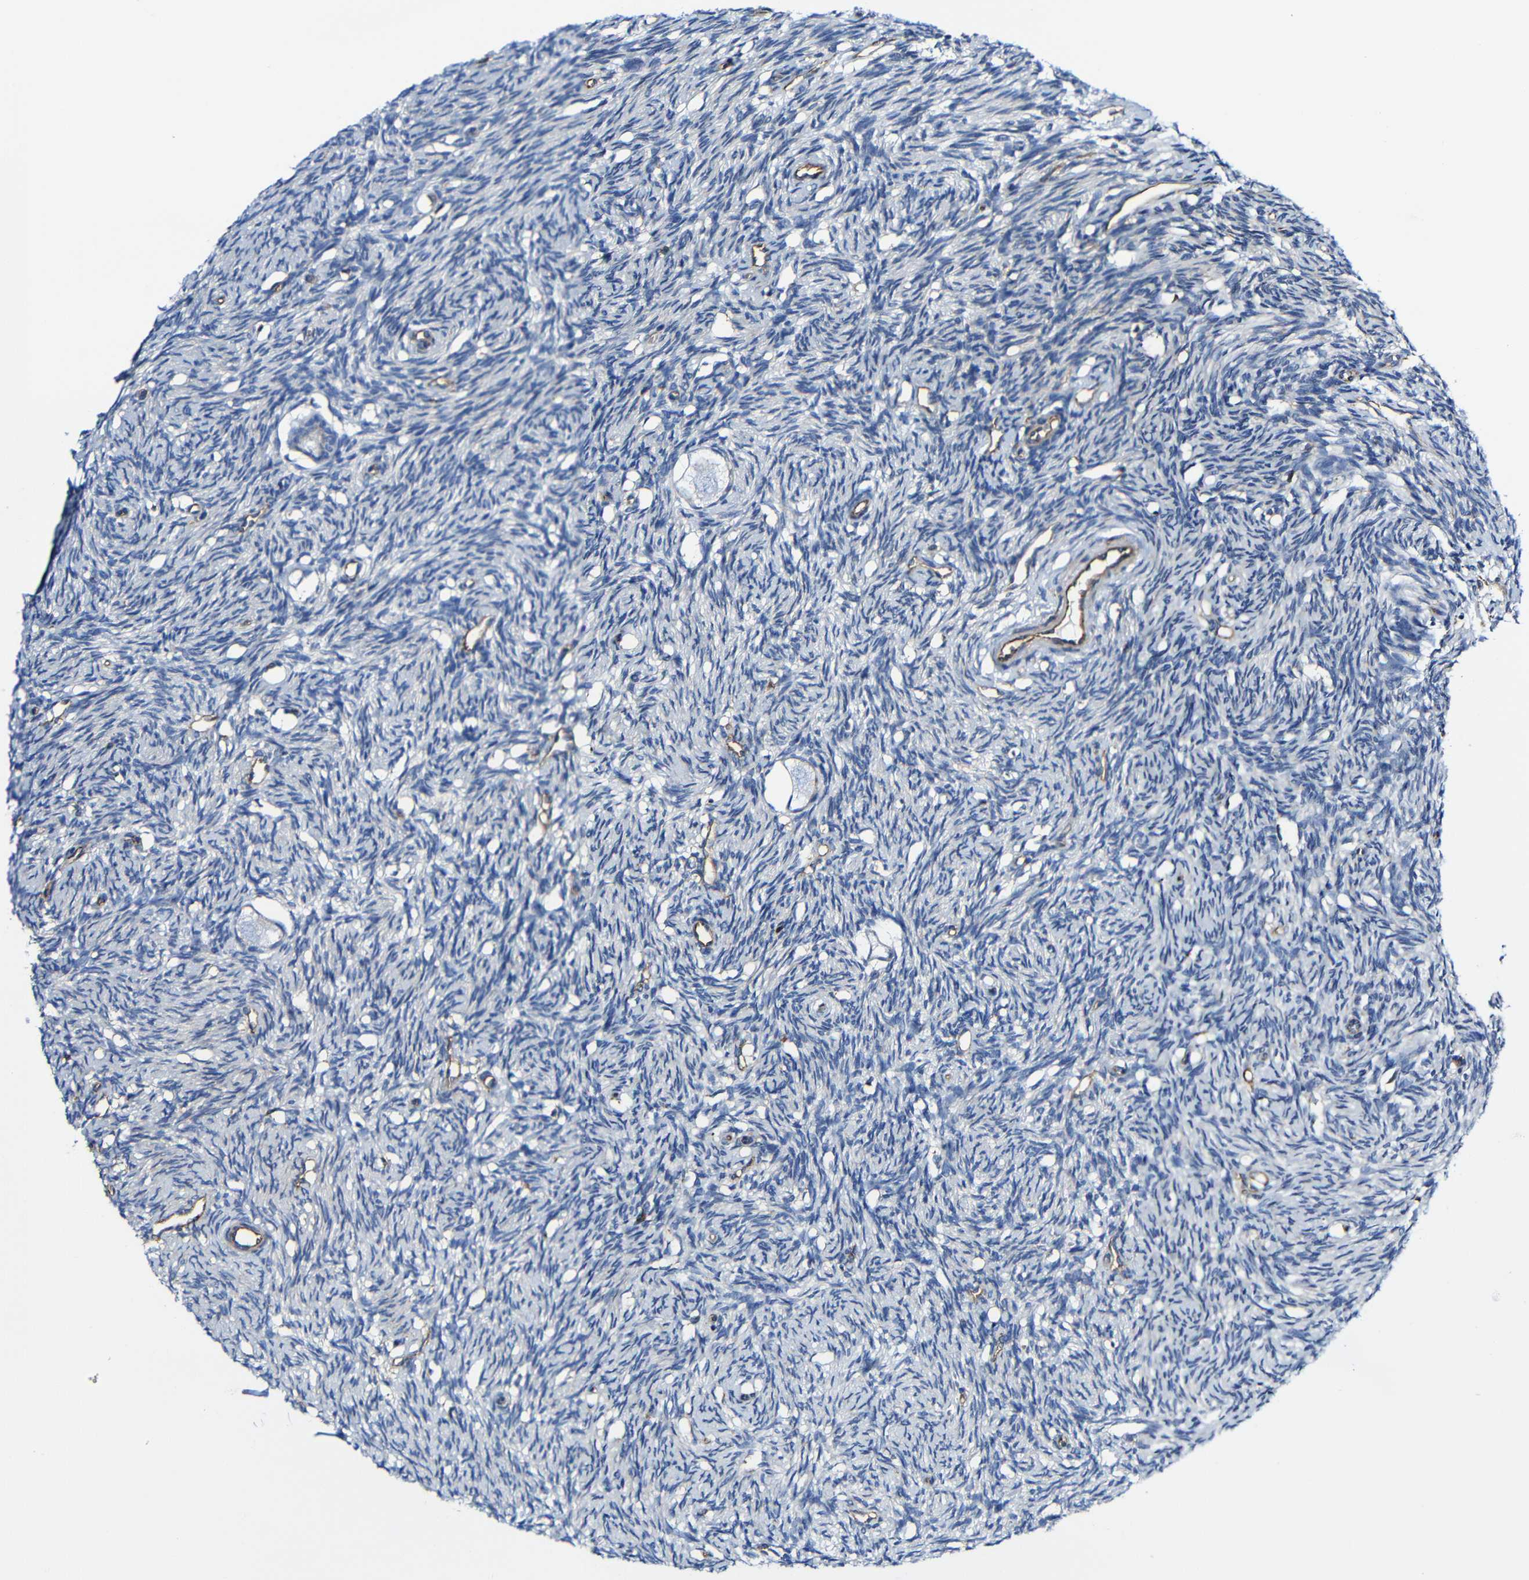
{"staining": {"intensity": "negative", "quantity": "none", "location": "none"}, "tissue": "ovary", "cell_type": "Follicle cells", "image_type": "normal", "snomed": [{"axis": "morphology", "description": "Normal tissue, NOS"}, {"axis": "topography", "description": "Ovary"}], "caption": "This is a photomicrograph of immunohistochemistry staining of unremarkable ovary, which shows no expression in follicle cells.", "gene": "MSN", "patient": {"sex": "female", "age": 33}}